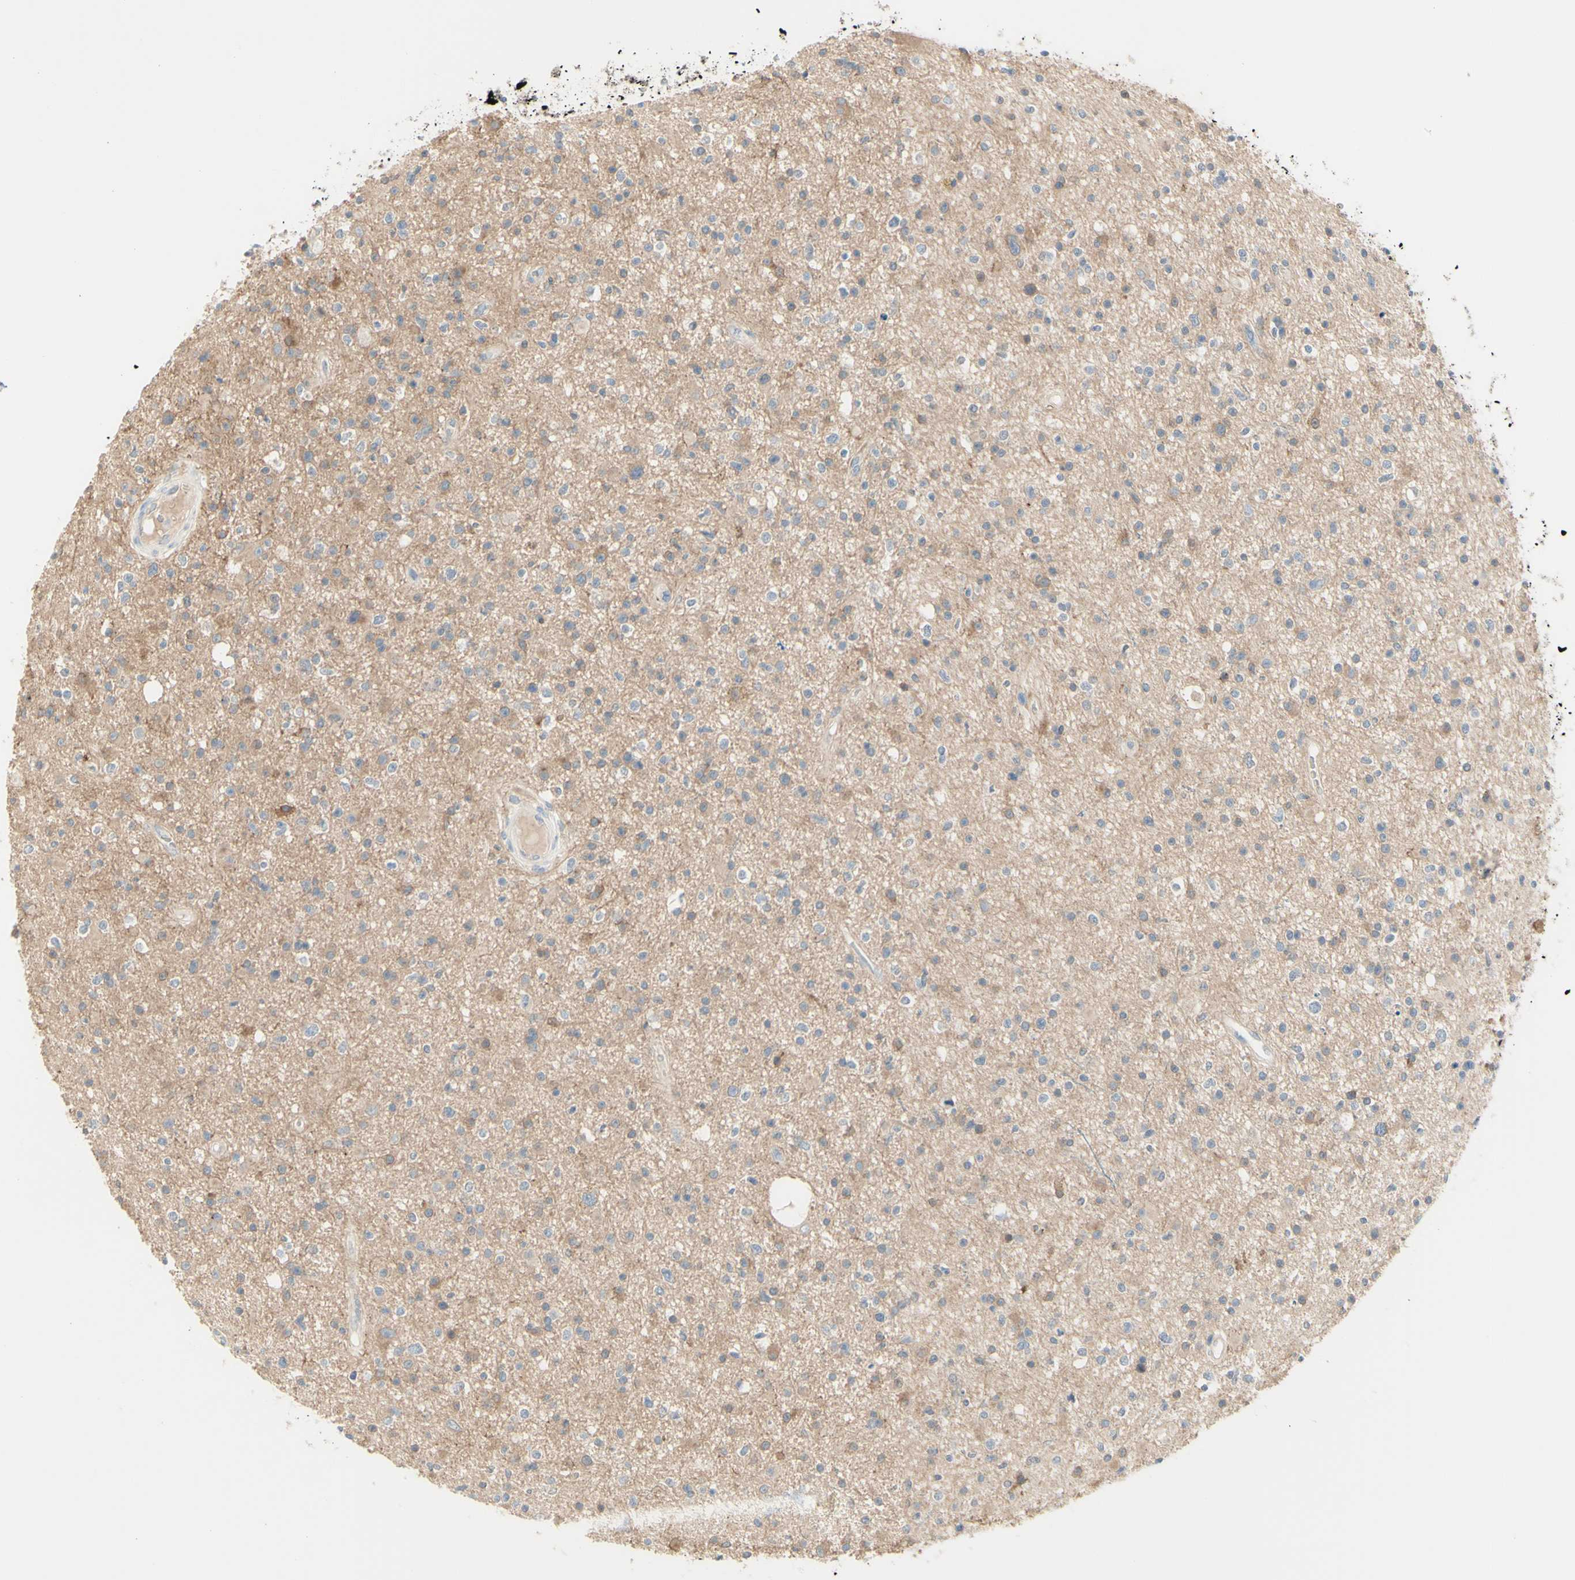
{"staining": {"intensity": "weak", "quantity": "25%-75%", "location": "cytoplasmic/membranous"}, "tissue": "glioma", "cell_type": "Tumor cells", "image_type": "cancer", "snomed": [{"axis": "morphology", "description": "Glioma, malignant, High grade"}, {"axis": "topography", "description": "Brain"}], "caption": "Human malignant glioma (high-grade) stained with a brown dye displays weak cytoplasmic/membranous positive positivity in approximately 25%-75% of tumor cells.", "gene": "MTM1", "patient": {"sex": "male", "age": 33}}